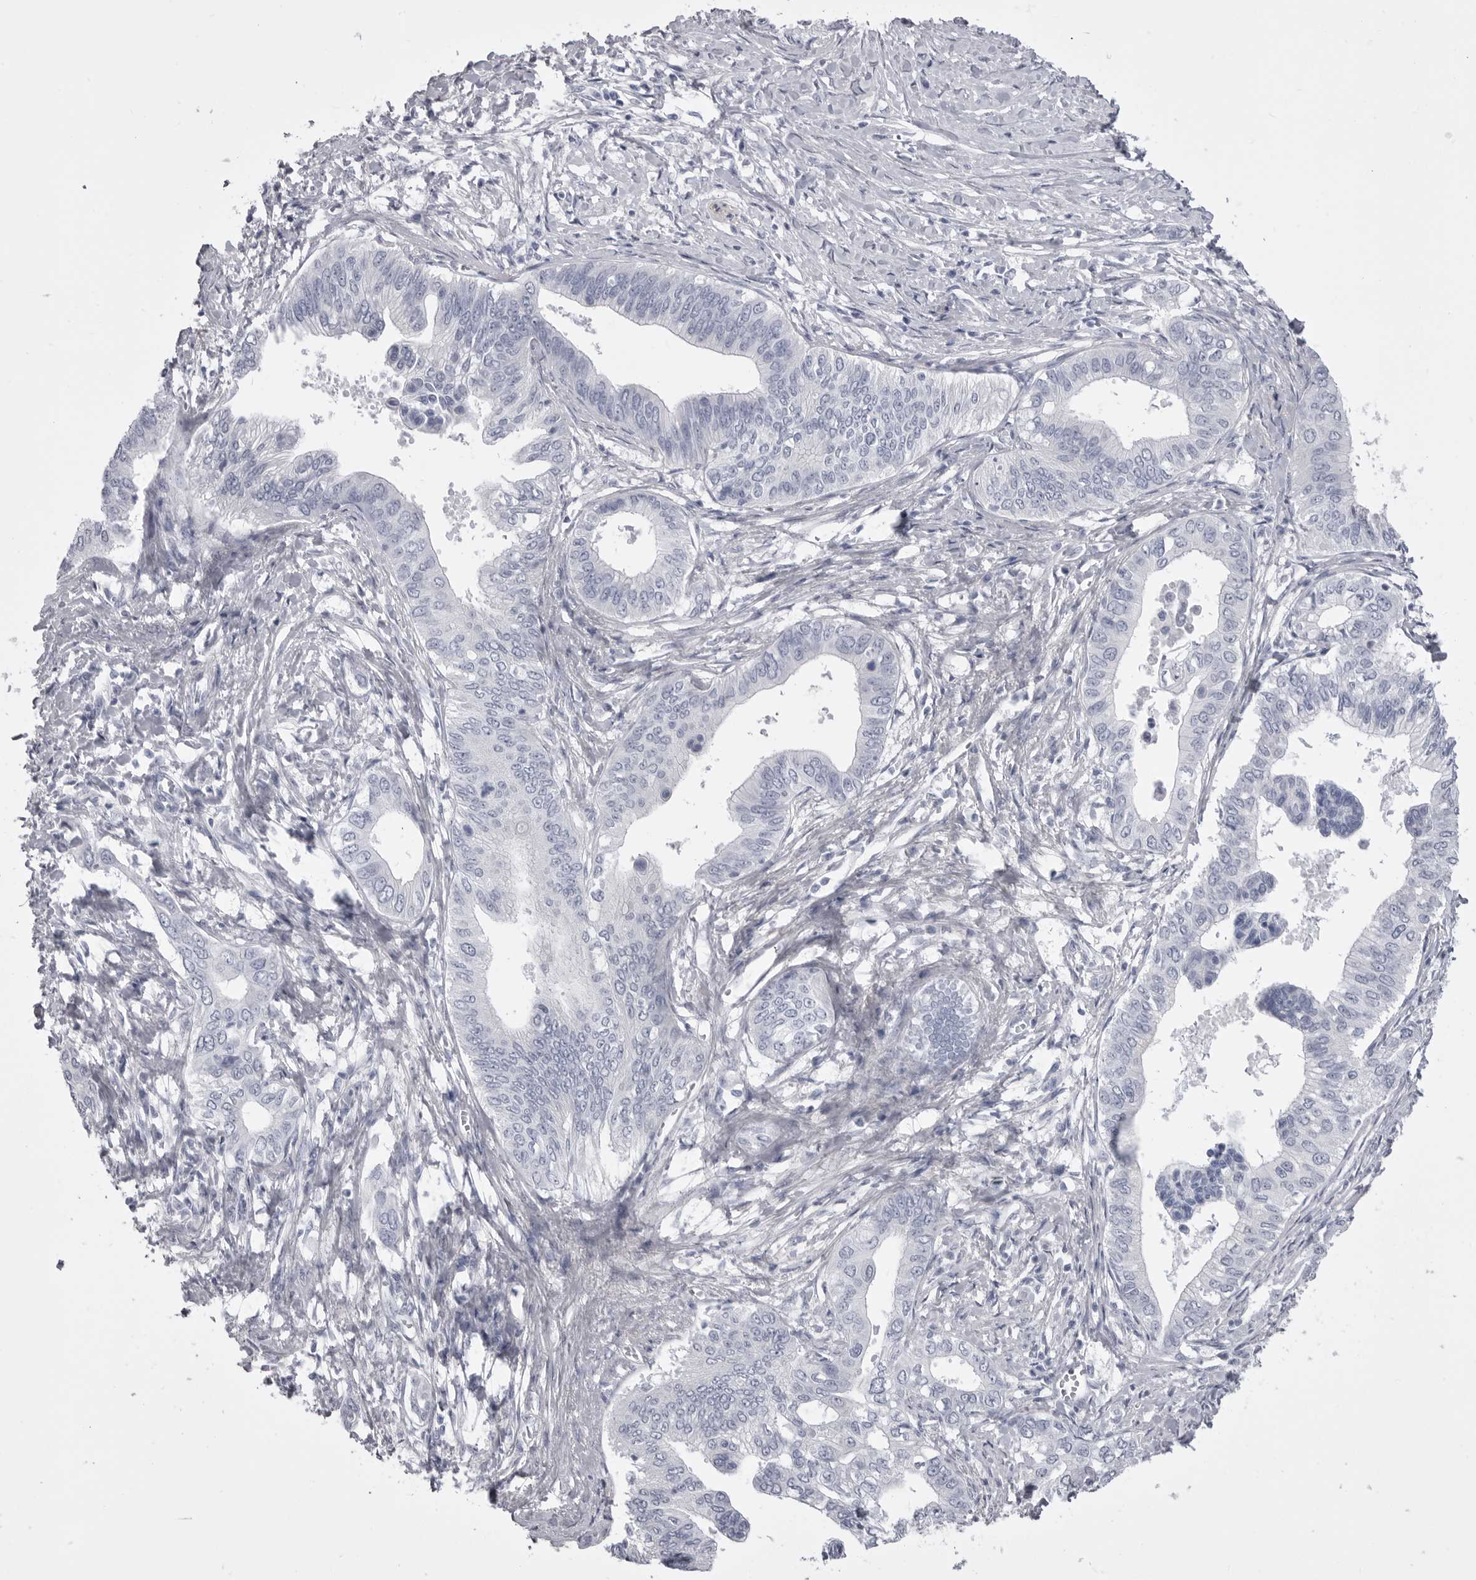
{"staining": {"intensity": "negative", "quantity": "none", "location": "none"}, "tissue": "pancreatic cancer", "cell_type": "Tumor cells", "image_type": "cancer", "snomed": [{"axis": "morphology", "description": "Normal tissue, NOS"}, {"axis": "morphology", "description": "Adenocarcinoma, NOS"}, {"axis": "topography", "description": "Pancreas"}, {"axis": "topography", "description": "Peripheral nerve tissue"}], "caption": "This is a image of immunohistochemistry (IHC) staining of pancreatic adenocarcinoma, which shows no positivity in tumor cells.", "gene": "ANK2", "patient": {"sex": "male", "age": 59}}